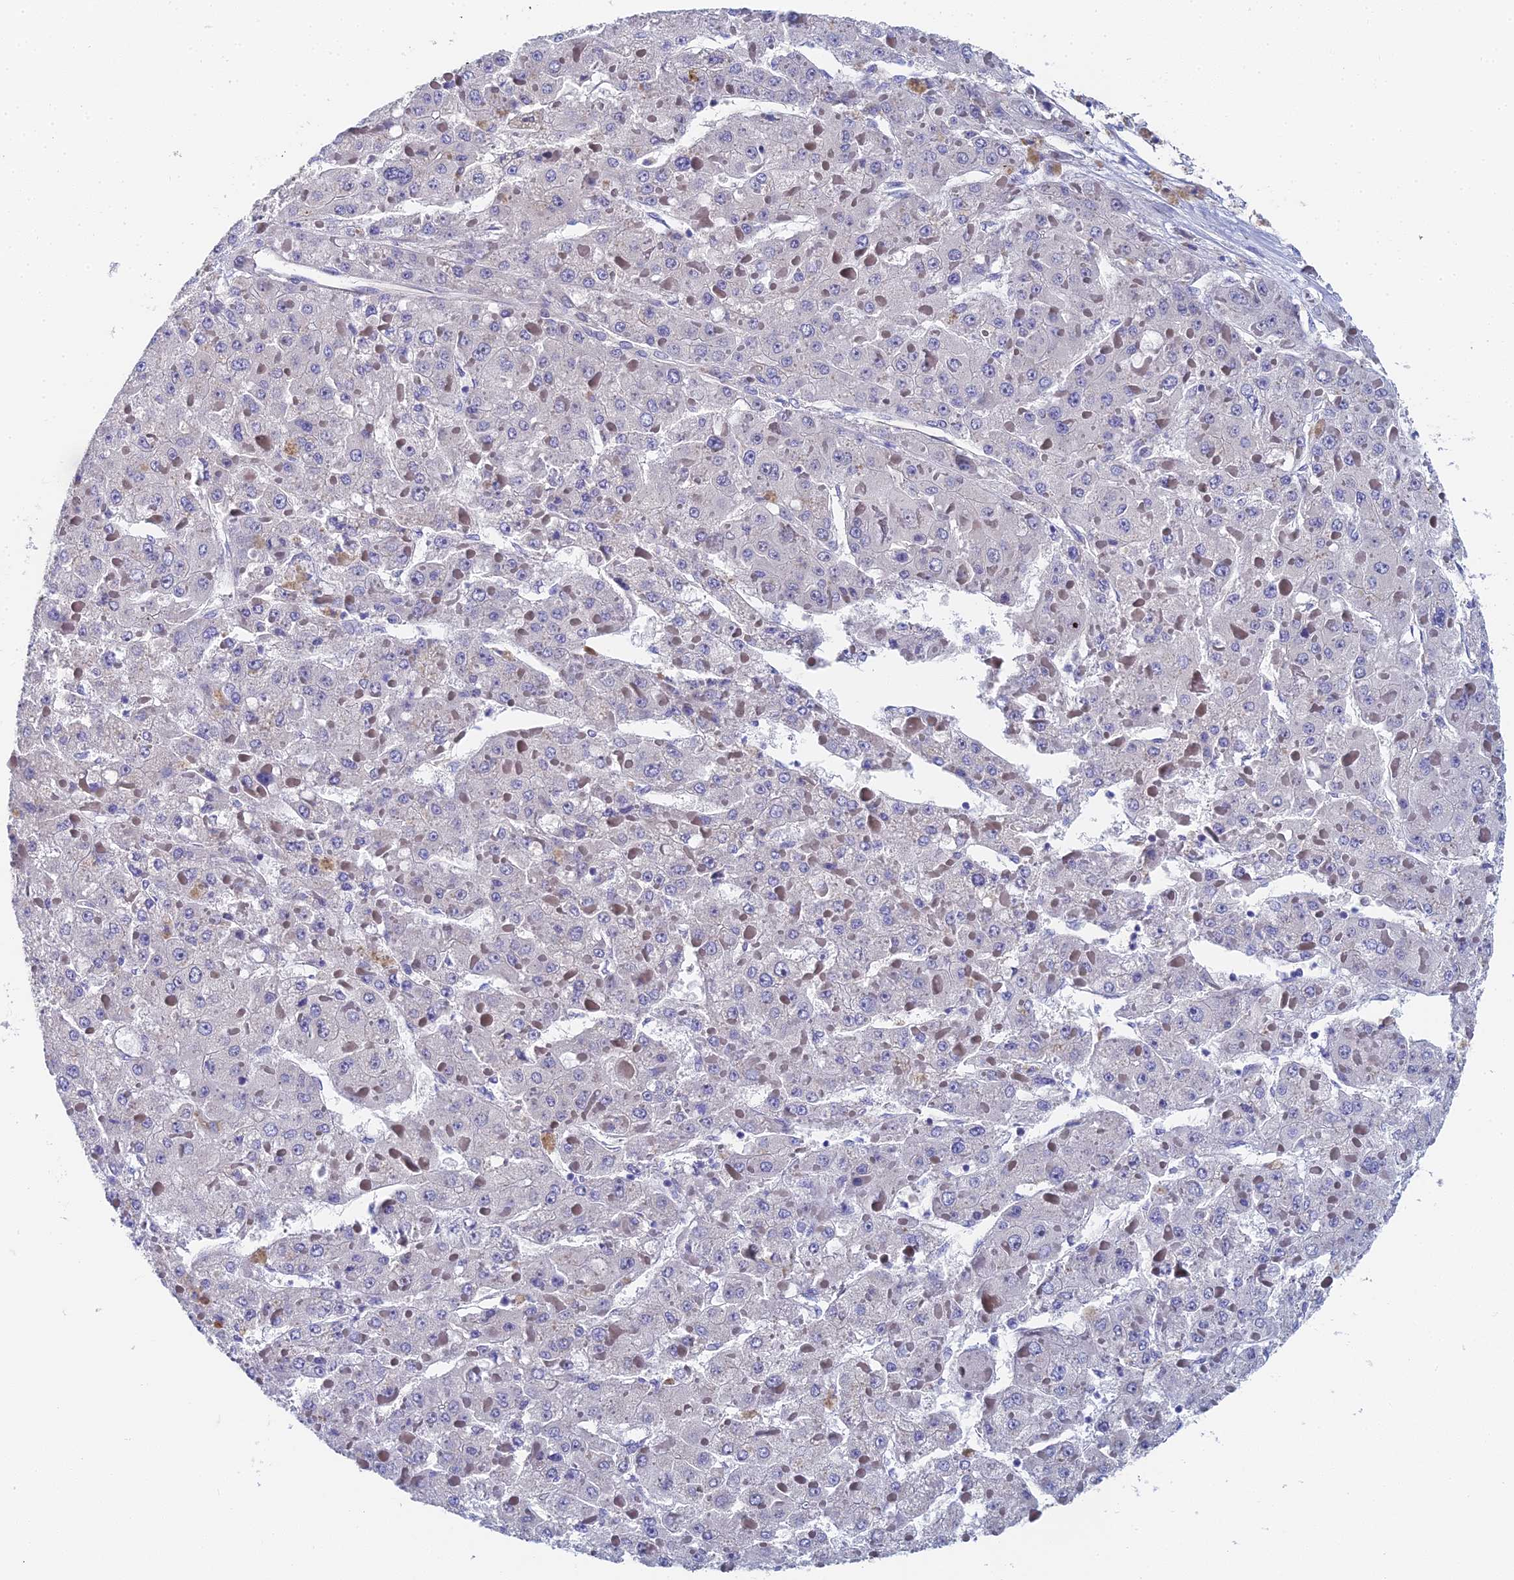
{"staining": {"intensity": "negative", "quantity": "none", "location": "none"}, "tissue": "liver cancer", "cell_type": "Tumor cells", "image_type": "cancer", "snomed": [{"axis": "morphology", "description": "Carcinoma, Hepatocellular, NOS"}, {"axis": "topography", "description": "Liver"}], "caption": "A photomicrograph of human liver cancer (hepatocellular carcinoma) is negative for staining in tumor cells. (DAB (3,3'-diaminobenzidine) IHC, high magnification).", "gene": "ENSG00000268674", "patient": {"sex": "female", "age": 73}}